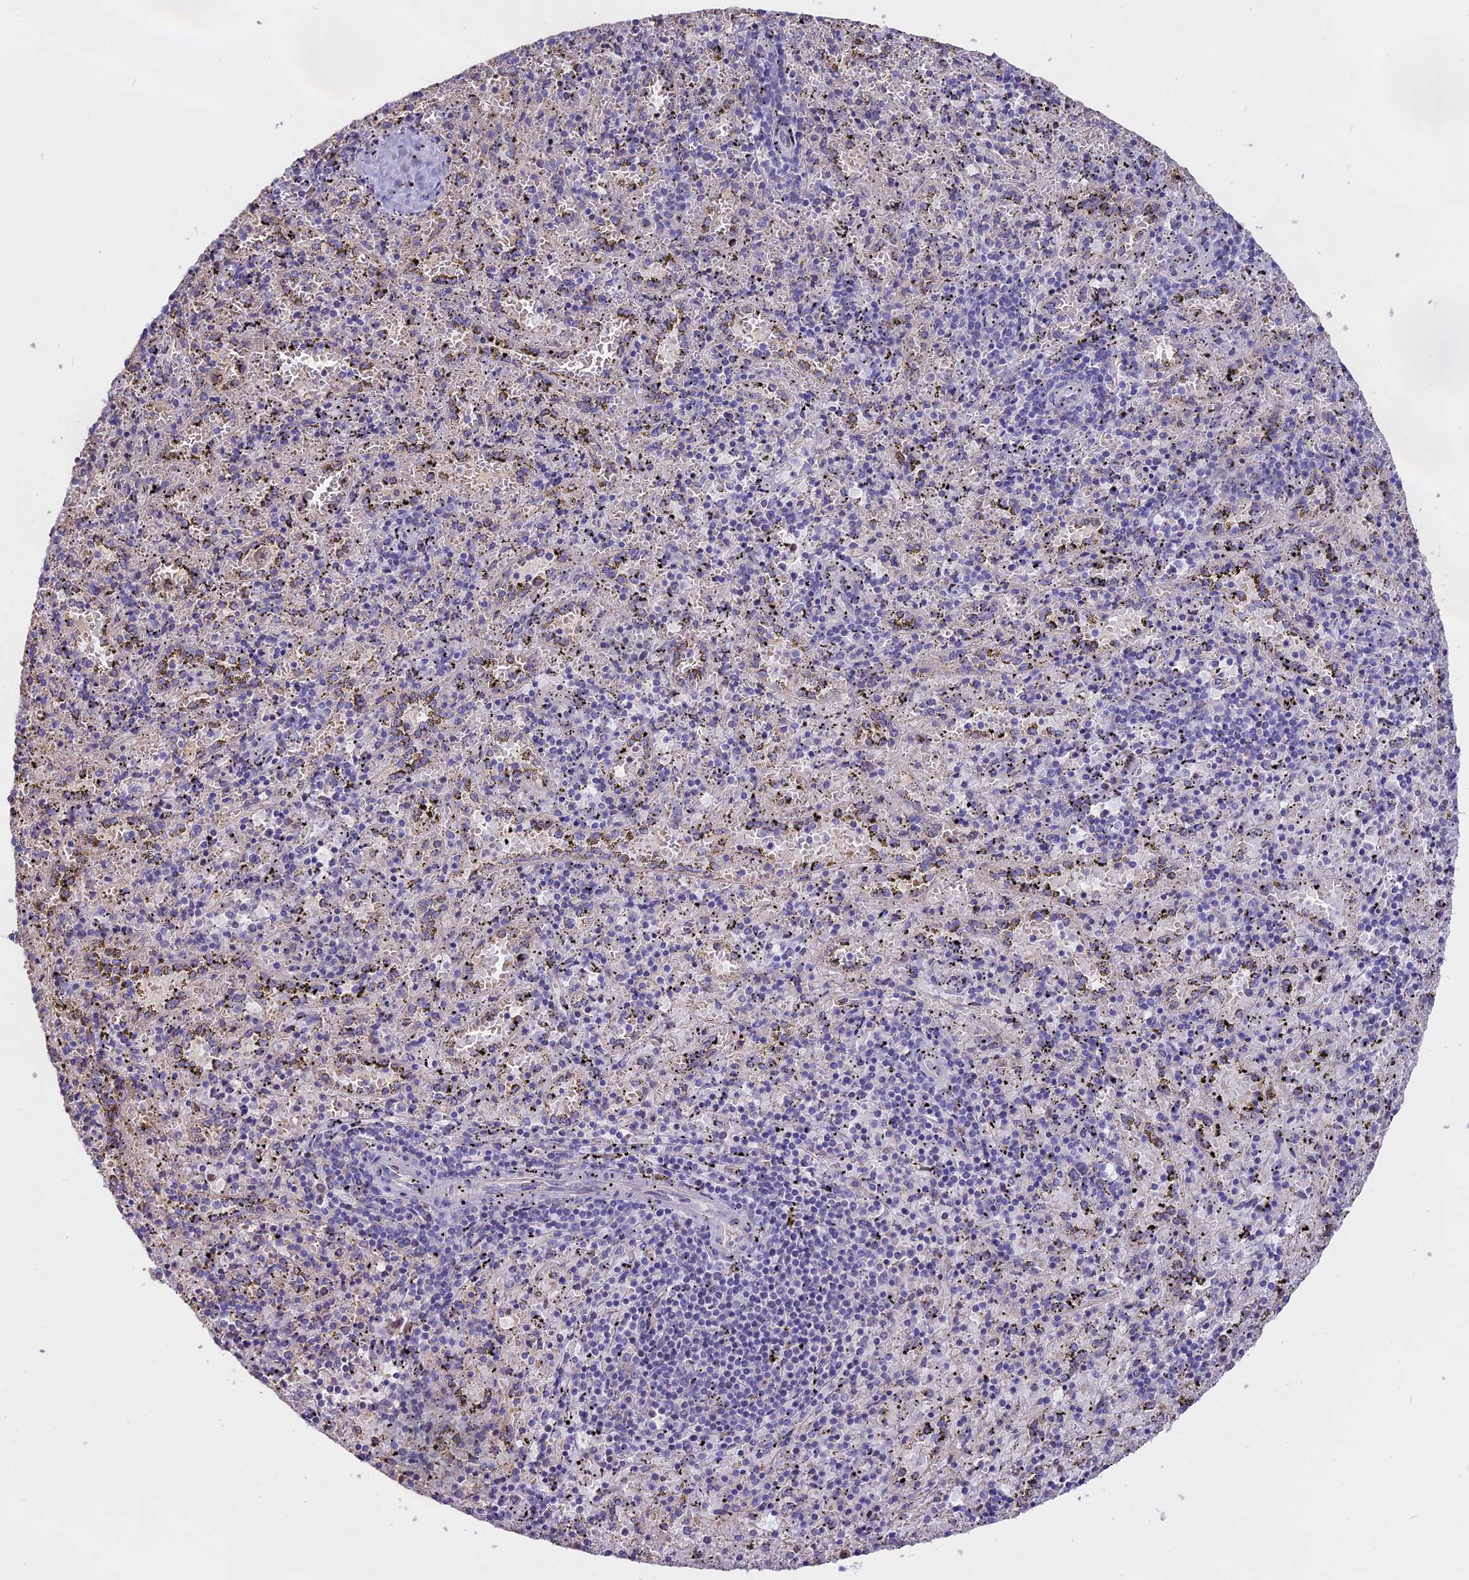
{"staining": {"intensity": "negative", "quantity": "none", "location": "none"}, "tissue": "spleen", "cell_type": "Cells in red pulp", "image_type": "normal", "snomed": [{"axis": "morphology", "description": "Normal tissue, NOS"}, {"axis": "topography", "description": "Spleen"}], "caption": "DAB (3,3'-diaminobenzidine) immunohistochemical staining of unremarkable human spleen exhibits no significant positivity in cells in red pulp. (DAB (3,3'-diaminobenzidine) immunohistochemistry (IHC) with hematoxylin counter stain).", "gene": "WFDC2", "patient": {"sex": "male", "age": 11}}